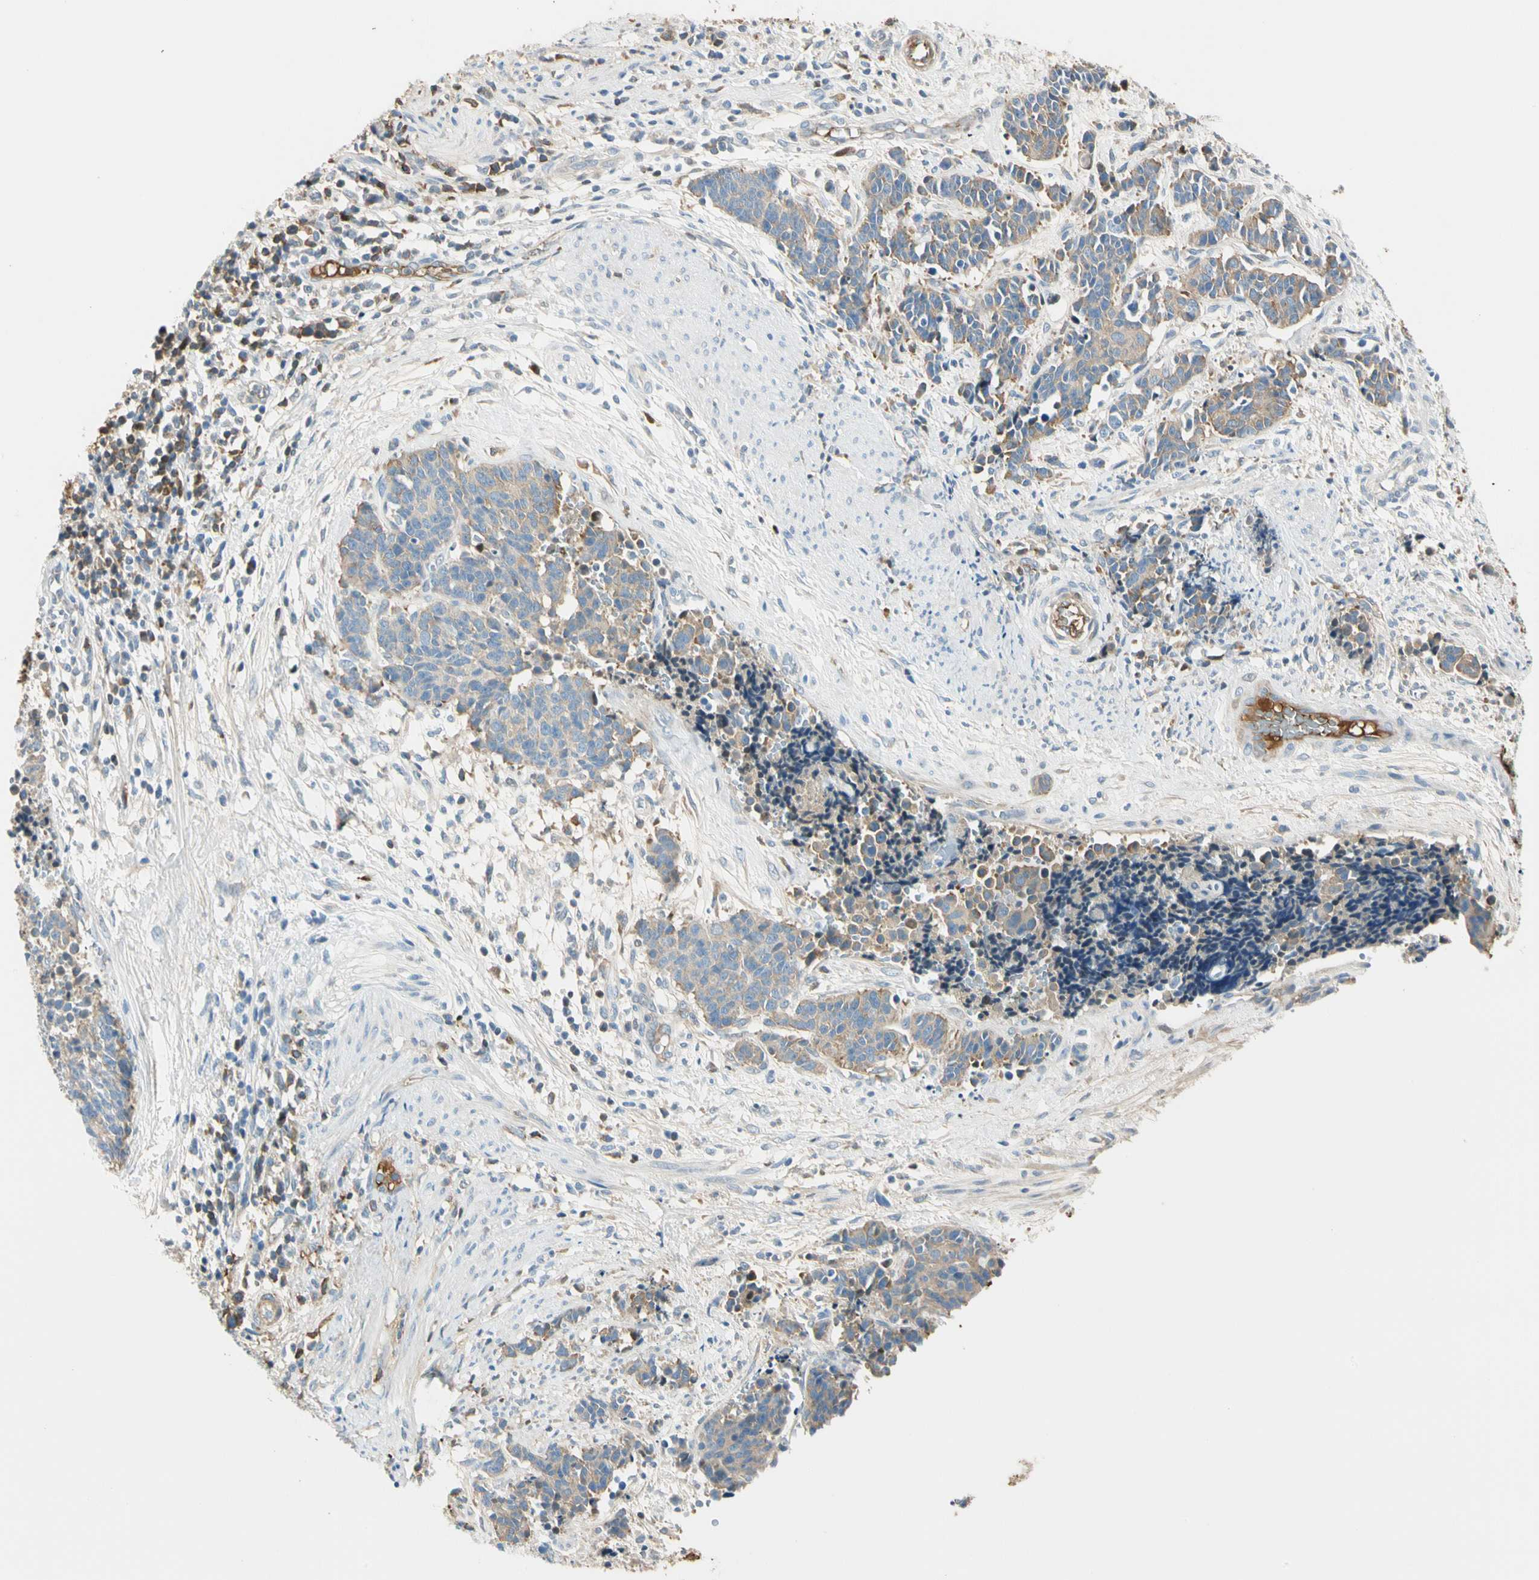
{"staining": {"intensity": "weak", "quantity": "25%-75%", "location": "cytoplasmic/membranous"}, "tissue": "cervical cancer", "cell_type": "Tumor cells", "image_type": "cancer", "snomed": [{"axis": "morphology", "description": "Squamous cell carcinoma, NOS"}, {"axis": "topography", "description": "Cervix"}], "caption": "Immunohistochemical staining of squamous cell carcinoma (cervical) displays low levels of weak cytoplasmic/membranous staining in approximately 25%-75% of tumor cells.", "gene": "LAMB3", "patient": {"sex": "female", "age": 35}}